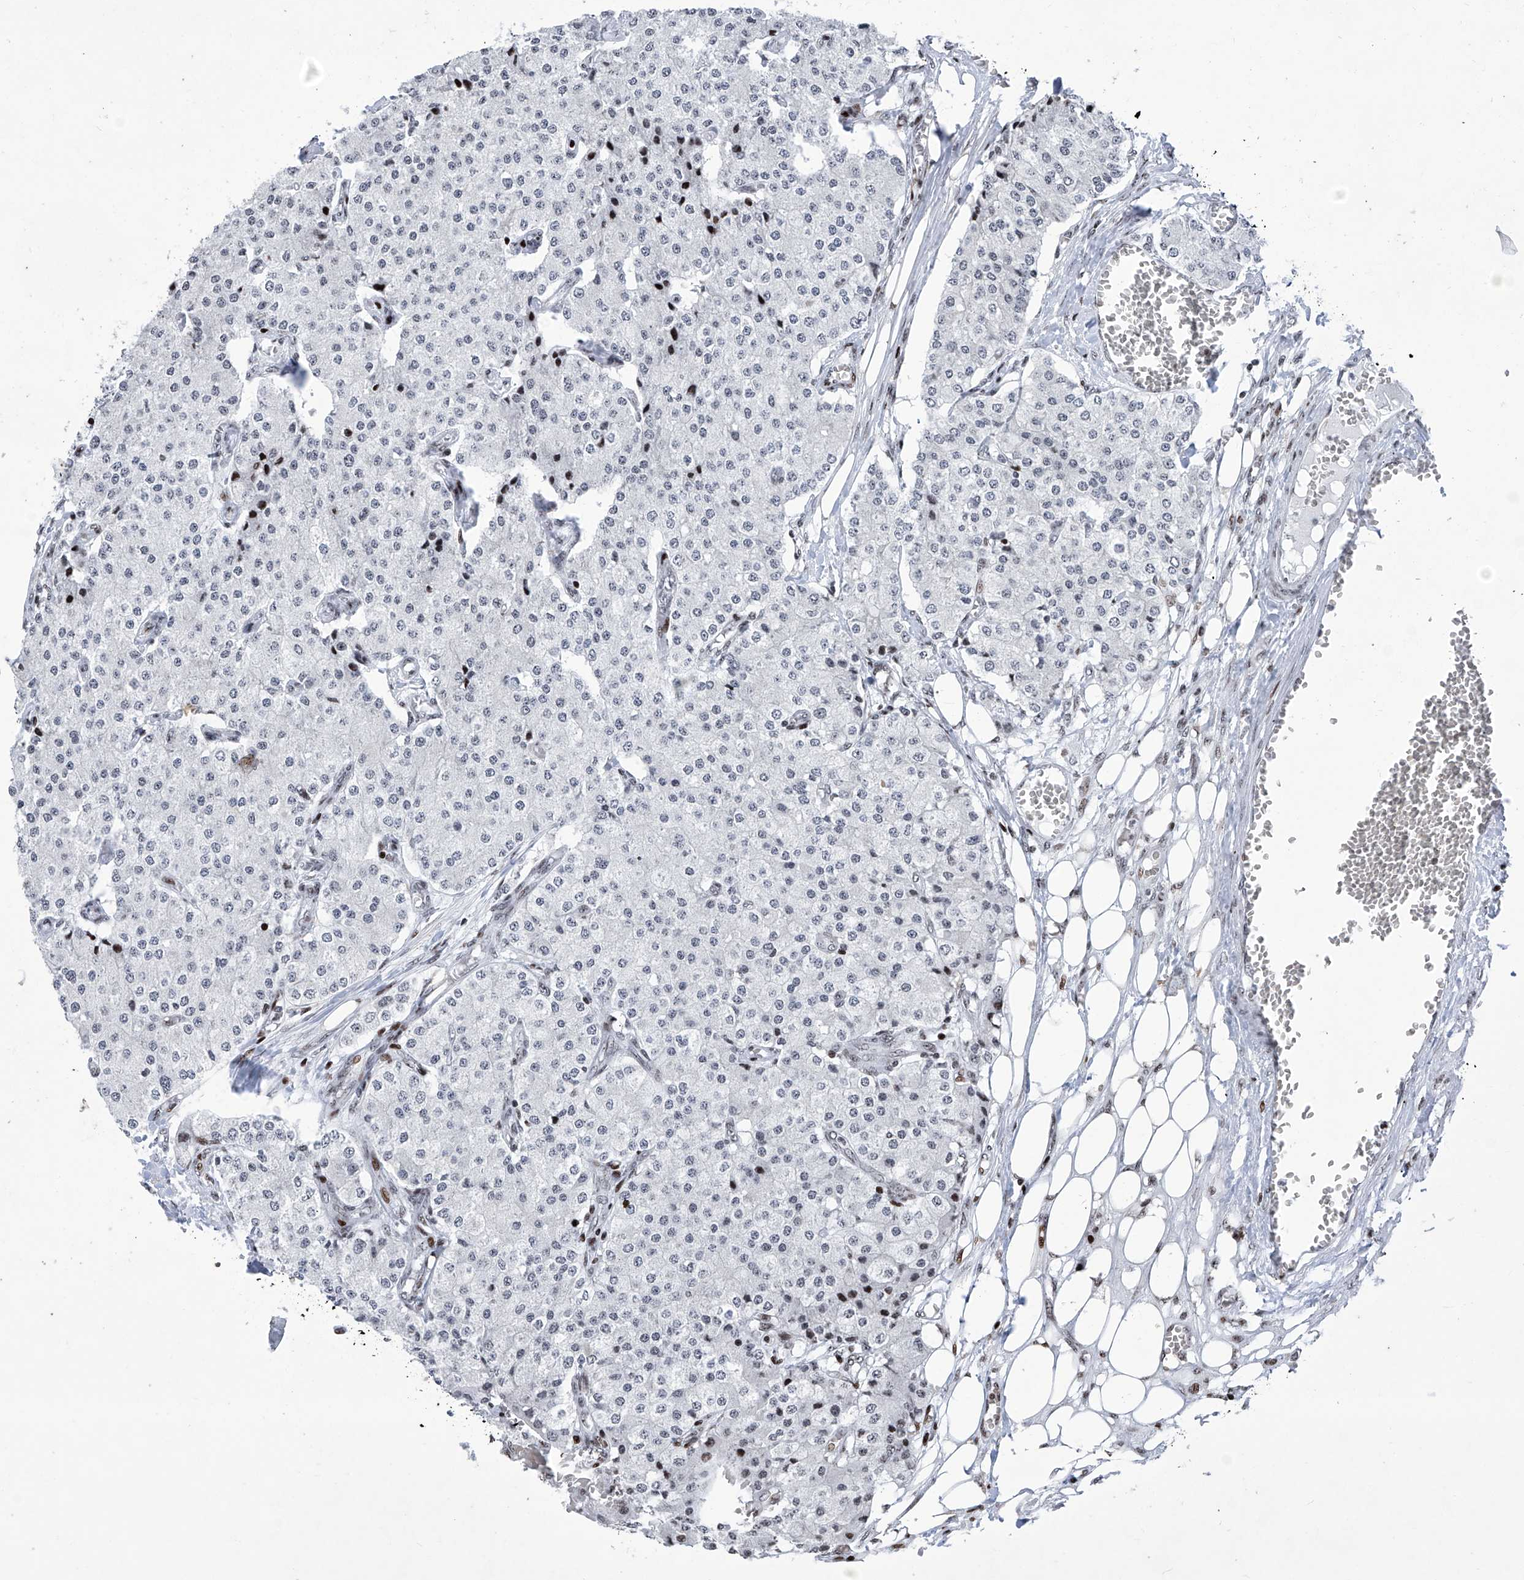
{"staining": {"intensity": "negative", "quantity": "none", "location": "none"}, "tissue": "carcinoid", "cell_type": "Tumor cells", "image_type": "cancer", "snomed": [{"axis": "morphology", "description": "Carcinoid, malignant, NOS"}, {"axis": "topography", "description": "Colon"}], "caption": "DAB immunohistochemical staining of carcinoid (malignant) exhibits no significant positivity in tumor cells. The staining is performed using DAB (3,3'-diaminobenzidine) brown chromogen with nuclei counter-stained in using hematoxylin.", "gene": "HEY2", "patient": {"sex": "female", "age": 52}}